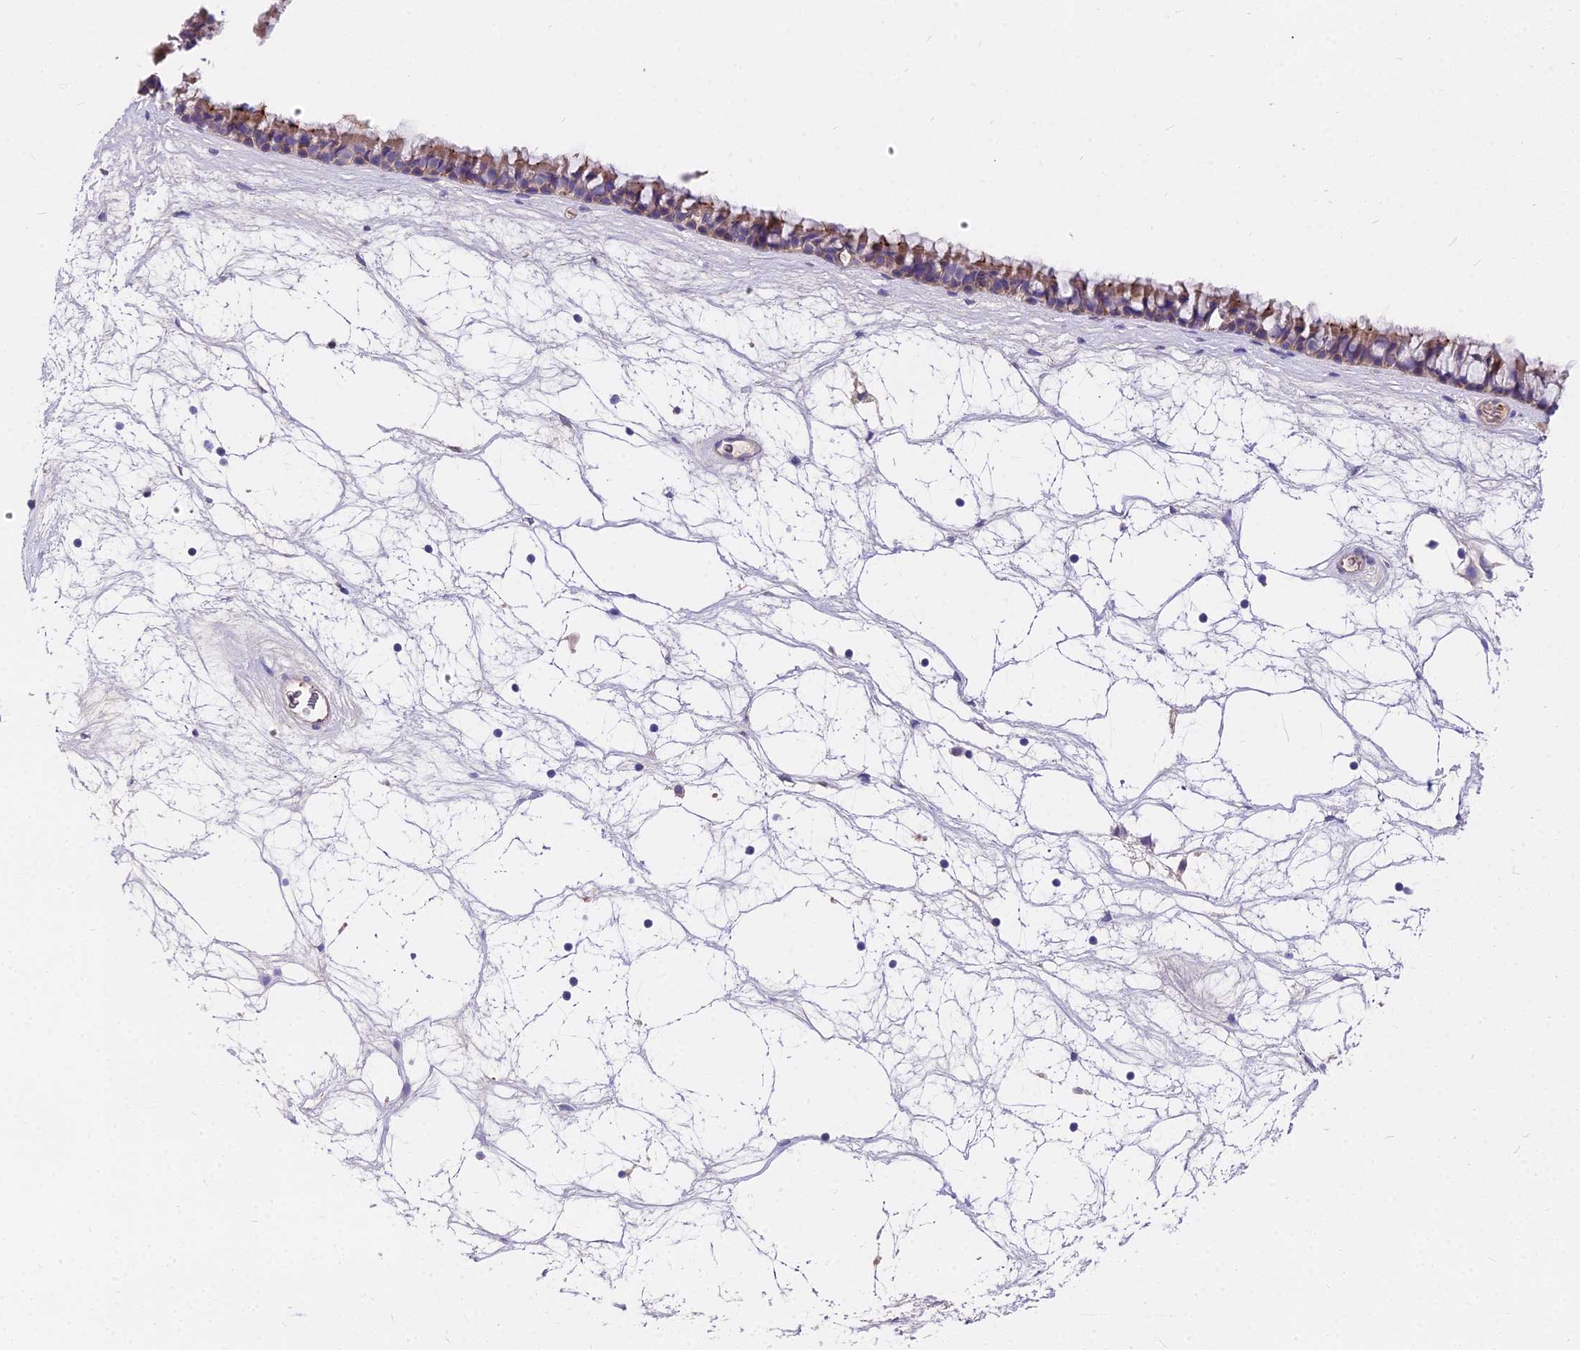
{"staining": {"intensity": "moderate", "quantity": "25%-75%", "location": "cytoplasmic/membranous"}, "tissue": "nasopharynx", "cell_type": "Respiratory epithelial cells", "image_type": "normal", "snomed": [{"axis": "morphology", "description": "Normal tissue, NOS"}, {"axis": "topography", "description": "Nasopharynx"}], "caption": "Moderate cytoplasmic/membranous protein staining is present in approximately 25%-75% of respiratory epithelial cells in nasopharynx. The staining is performed using DAB (3,3'-diaminobenzidine) brown chromogen to label protein expression. The nuclei are counter-stained blue using hematoxylin.", "gene": "FRMPD1", "patient": {"sex": "male", "age": 64}}